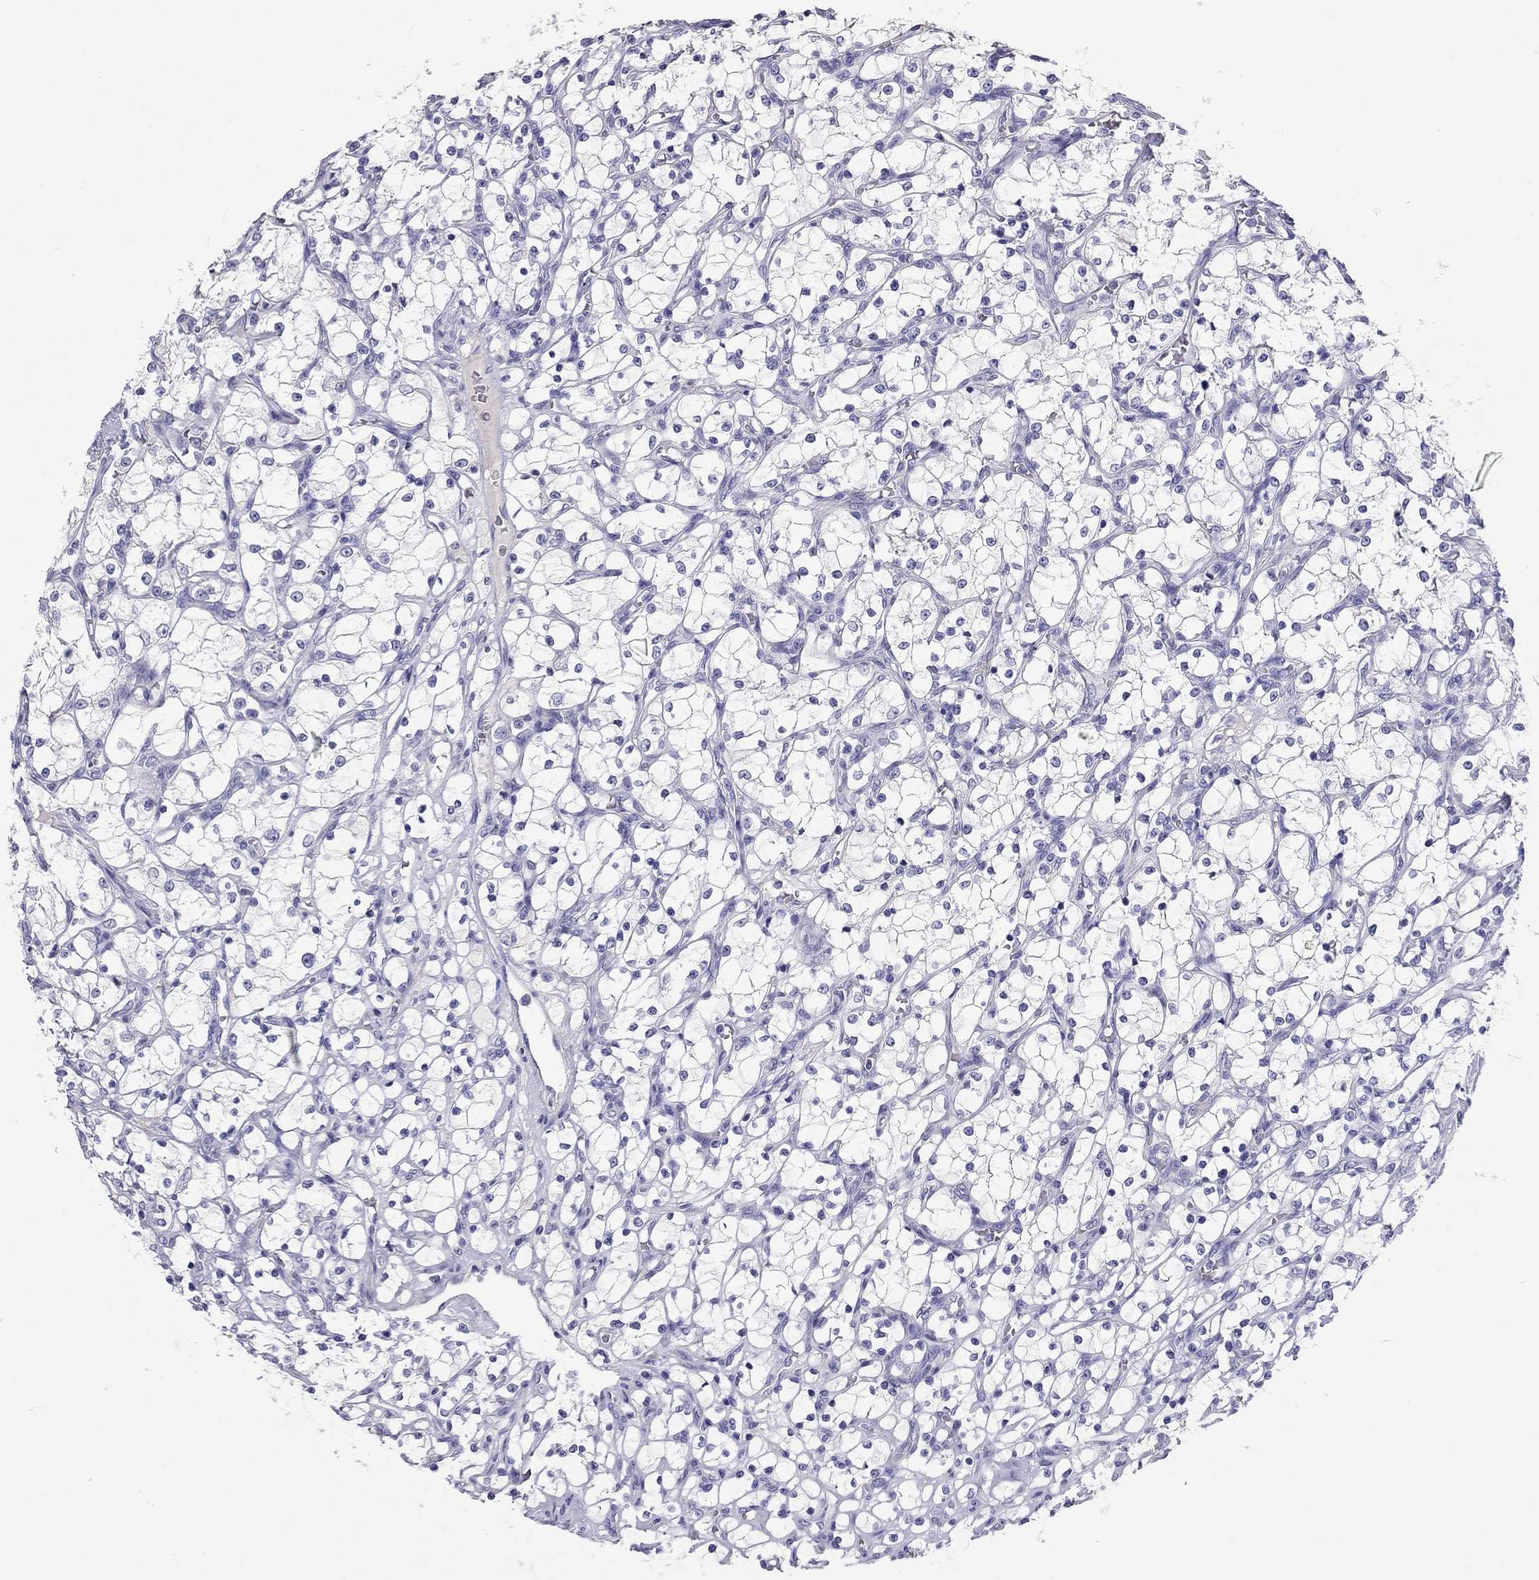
{"staining": {"intensity": "negative", "quantity": "none", "location": "none"}, "tissue": "renal cancer", "cell_type": "Tumor cells", "image_type": "cancer", "snomed": [{"axis": "morphology", "description": "Adenocarcinoma, NOS"}, {"axis": "topography", "description": "Kidney"}], "caption": "Adenocarcinoma (renal) was stained to show a protein in brown. There is no significant staining in tumor cells.", "gene": "CALHM1", "patient": {"sex": "female", "age": 69}}